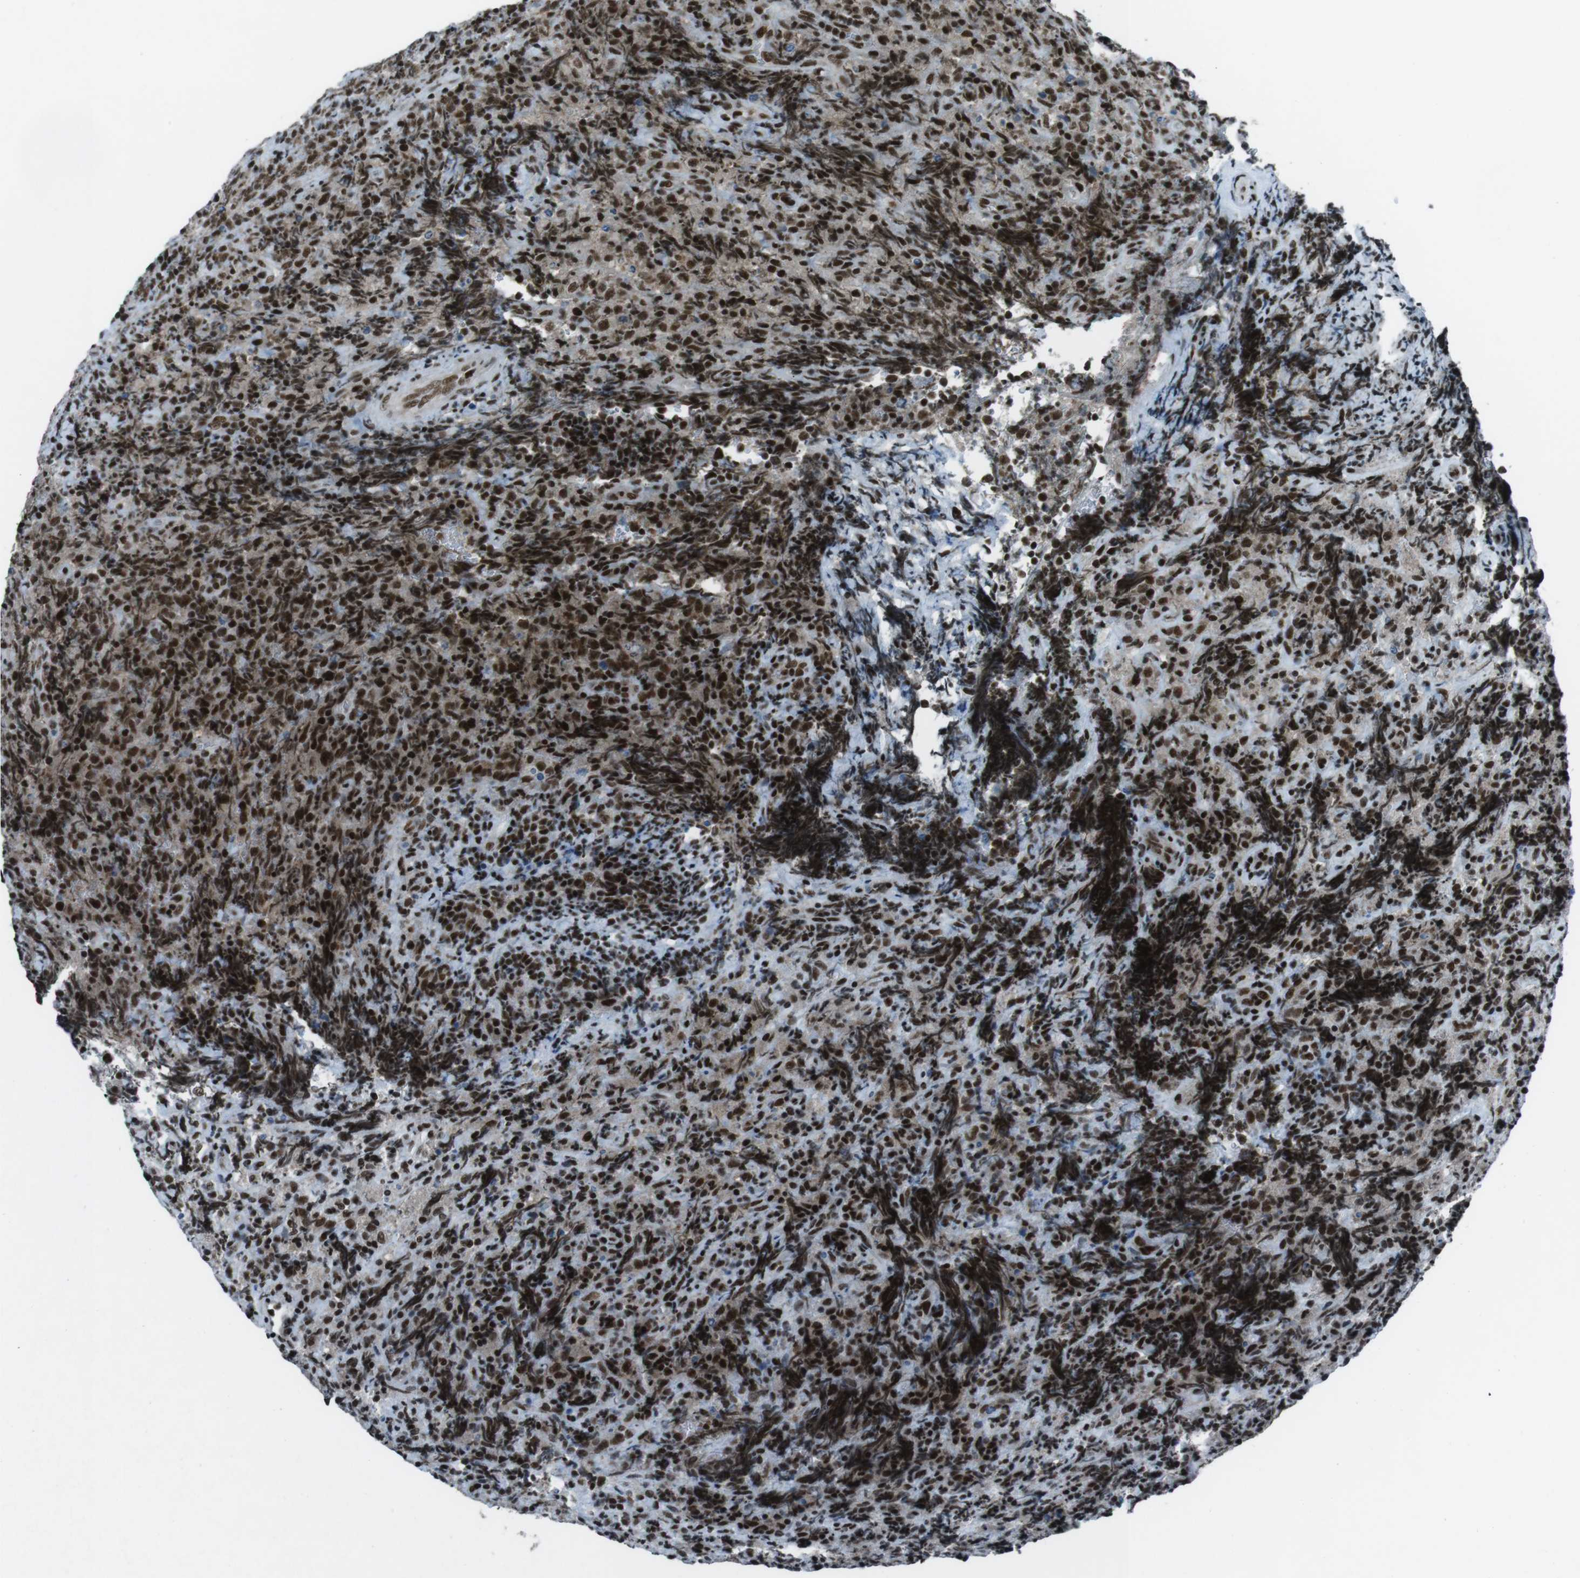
{"staining": {"intensity": "strong", "quantity": ">75%", "location": "nuclear"}, "tissue": "lymphoma", "cell_type": "Tumor cells", "image_type": "cancer", "snomed": [{"axis": "morphology", "description": "Malignant lymphoma, non-Hodgkin's type, High grade"}, {"axis": "topography", "description": "Tonsil"}], "caption": "A brown stain shows strong nuclear expression of a protein in lymphoma tumor cells.", "gene": "TAF1", "patient": {"sex": "female", "age": 36}}